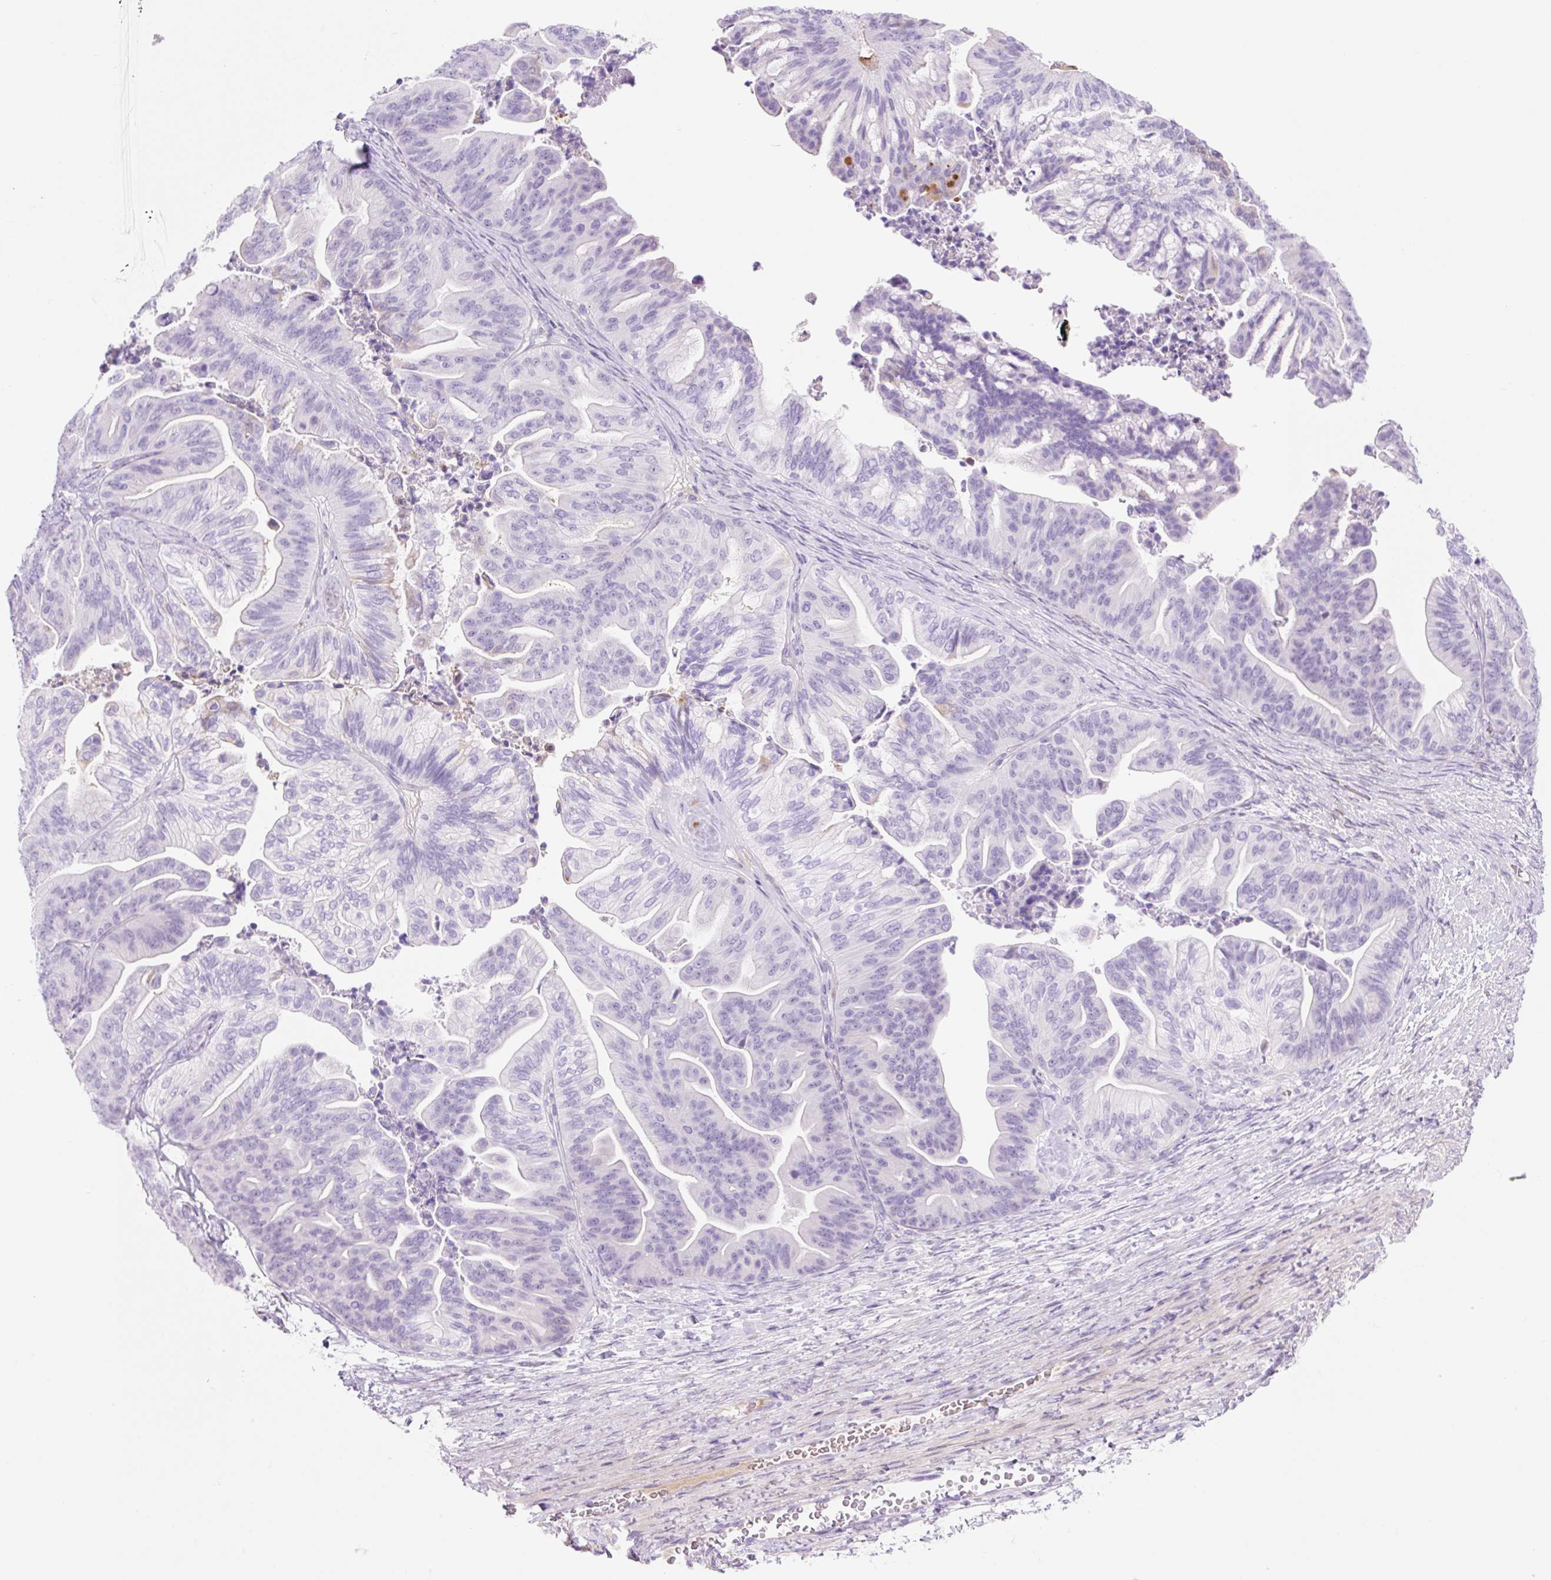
{"staining": {"intensity": "negative", "quantity": "none", "location": "none"}, "tissue": "ovarian cancer", "cell_type": "Tumor cells", "image_type": "cancer", "snomed": [{"axis": "morphology", "description": "Cystadenocarcinoma, mucinous, NOS"}, {"axis": "topography", "description": "Ovary"}], "caption": "IHC image of human ovarian cancer stained for a protein (brown), which demonstrates no staining in tumor cells.", "gene": "ZNF121", "patient": {"sex": "female", "age": 67}}